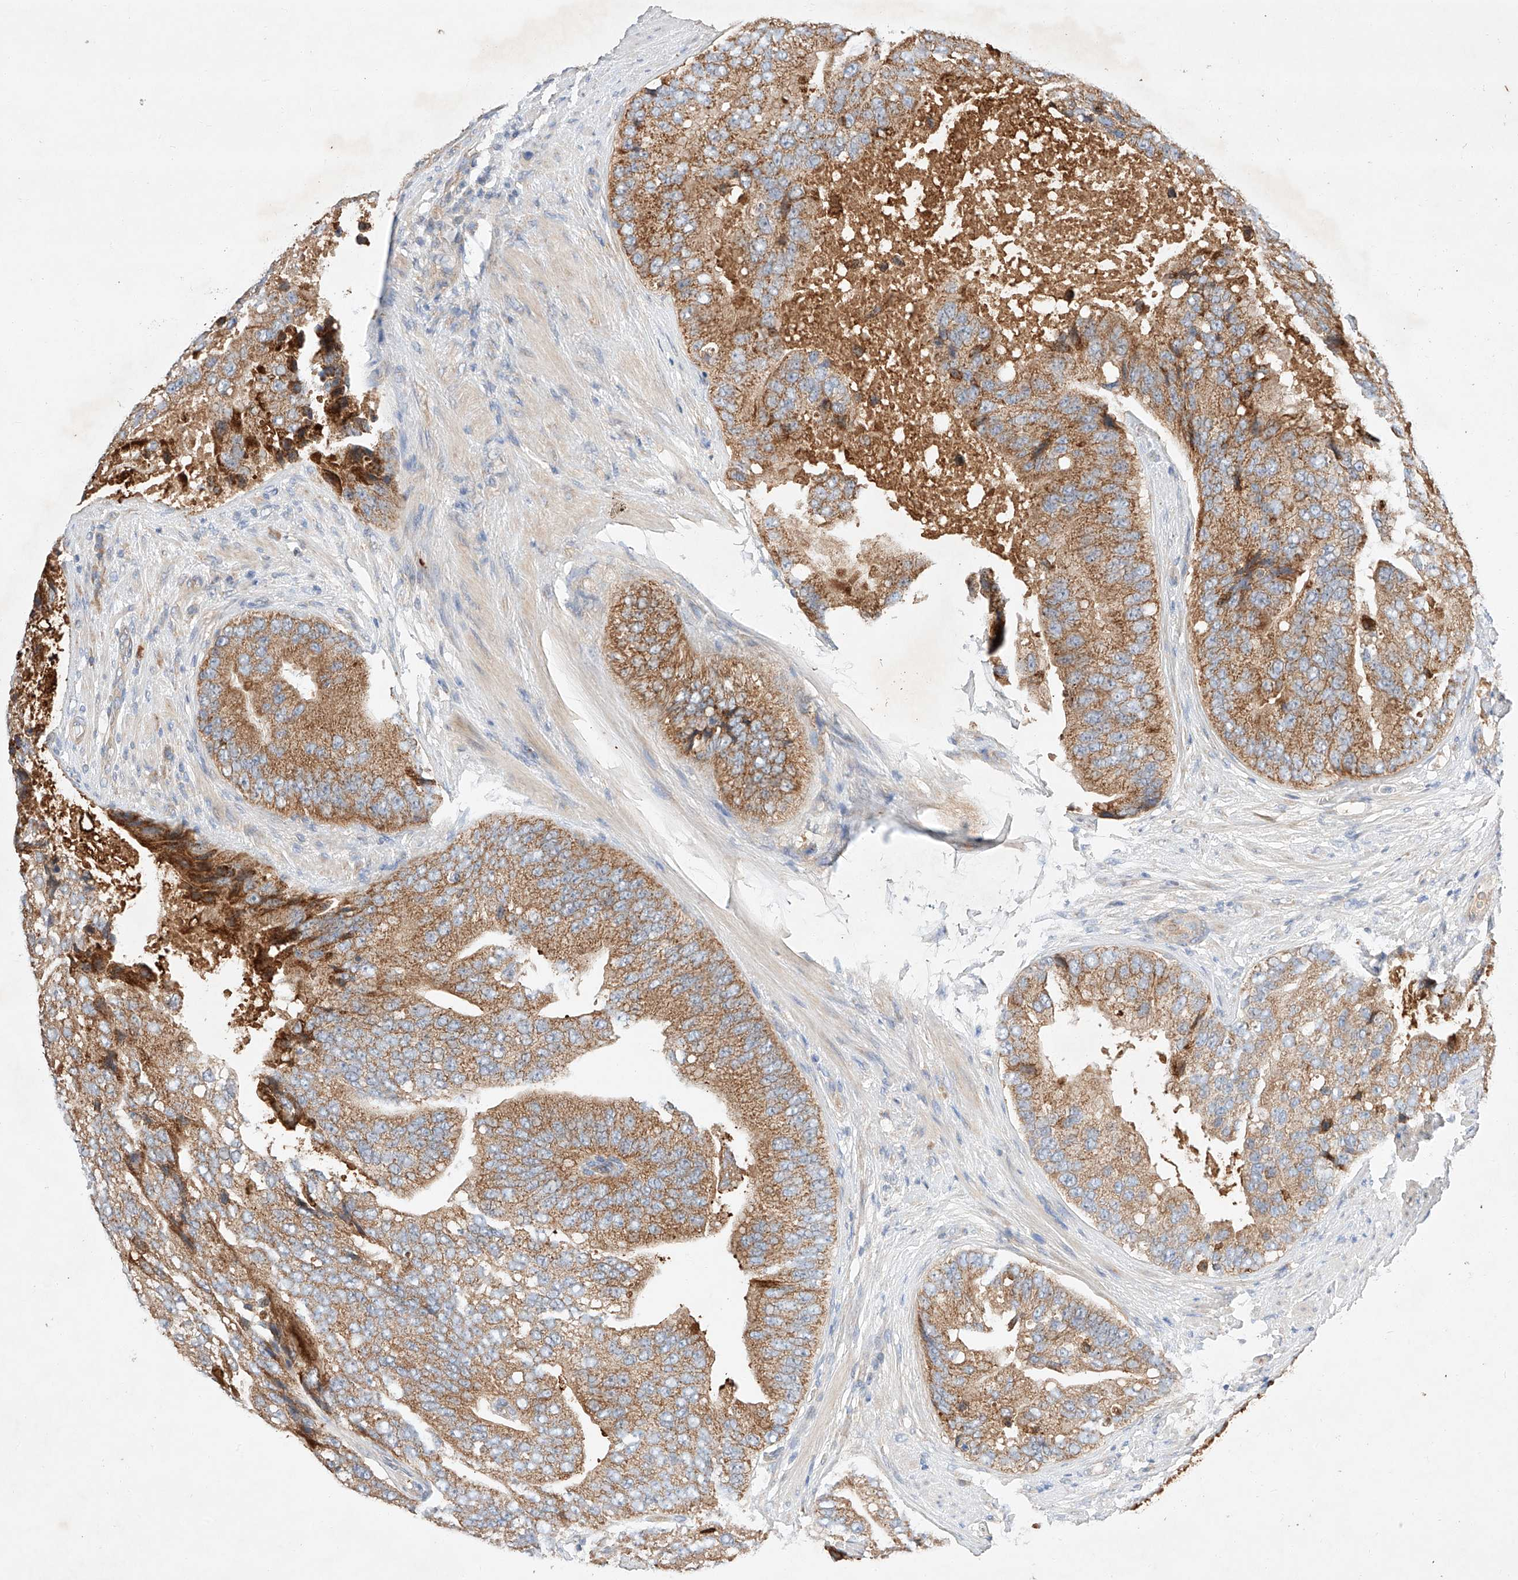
{"staining": {"intensity": "moderate", "quantity": ">75%", "location": "cytoplasmic/membranous"}, "tissue": "prostate cancer", "cell_type": "Tumor cells", "image_type": "cancer", "snomed": [{"axis": "morphology", "description": "Adenocarcinoma, High grade"}, {"axis": "topography", "description": "Prostate"}], "caption": "Immunohistochemistry (IHC) photomicrograph of prostate cancer (high-grade adenocarcinoma) stained for a protein (brown), which demonstrates medium levels of moderate cytoplasmic/membranous positivity in about >75% of tumor cells.", "gene": "C6orf118", "patient": {"sex": "male", "age": 70}}